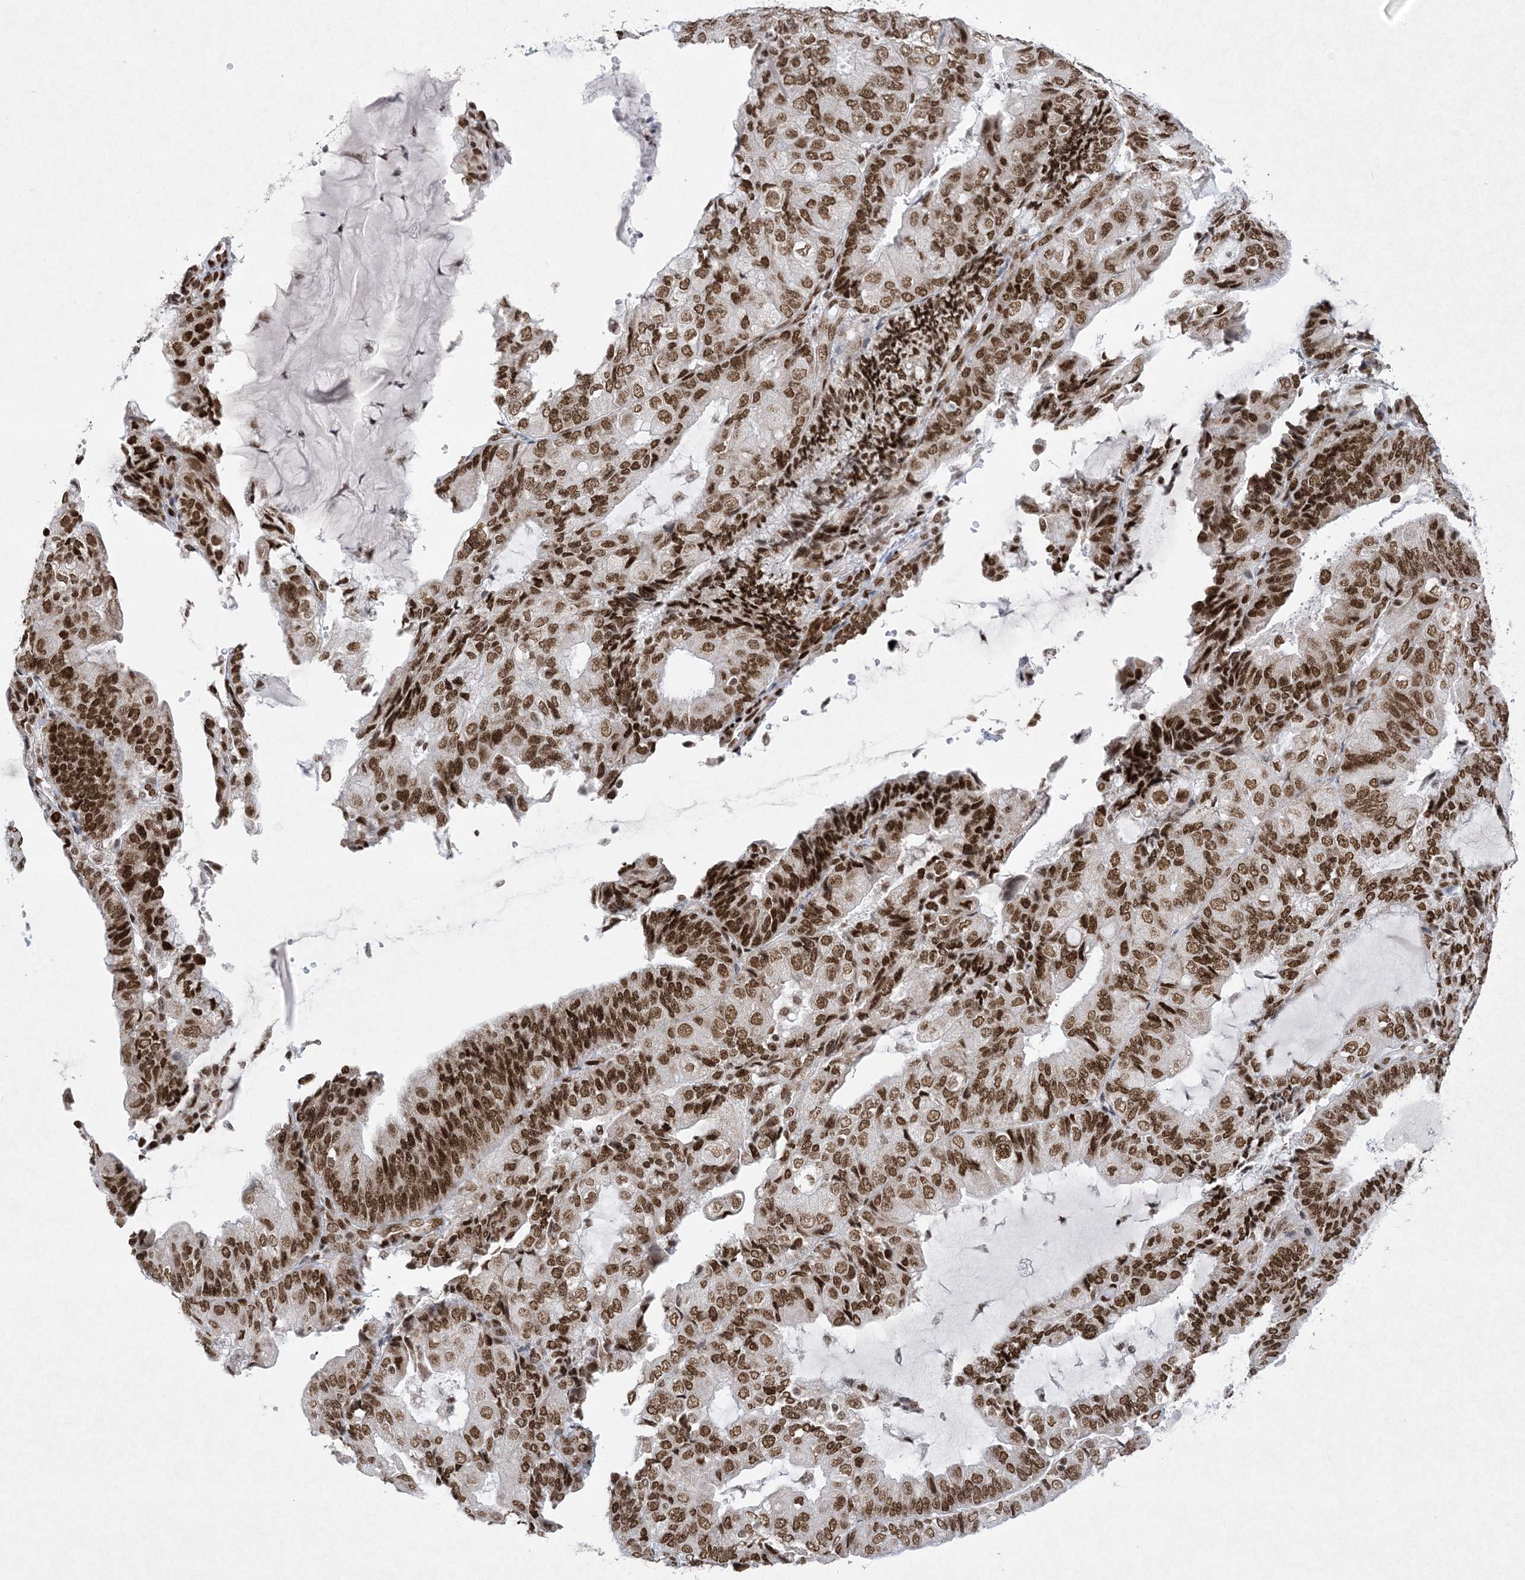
{"staining": {"intensity": "strong", "quantity": ">75%", "location": "nuclear"}, "tissue": "endometrial cancer", "cell_type": "Tumor cells", "image_type": "cancer", "snomed": [{"axis": "morphology", "description": "Adenocarcinoma, NOS"}, {"axis": "topography", "description": "Endometrium"}], "caption": "Immunohistochemical staining of endometrial cancer shows high levels of strong nuclear positivity in about >75% of tumor cells.", "gene": "PKNOX2", "patient": {"sex": "female", "age": 81}}